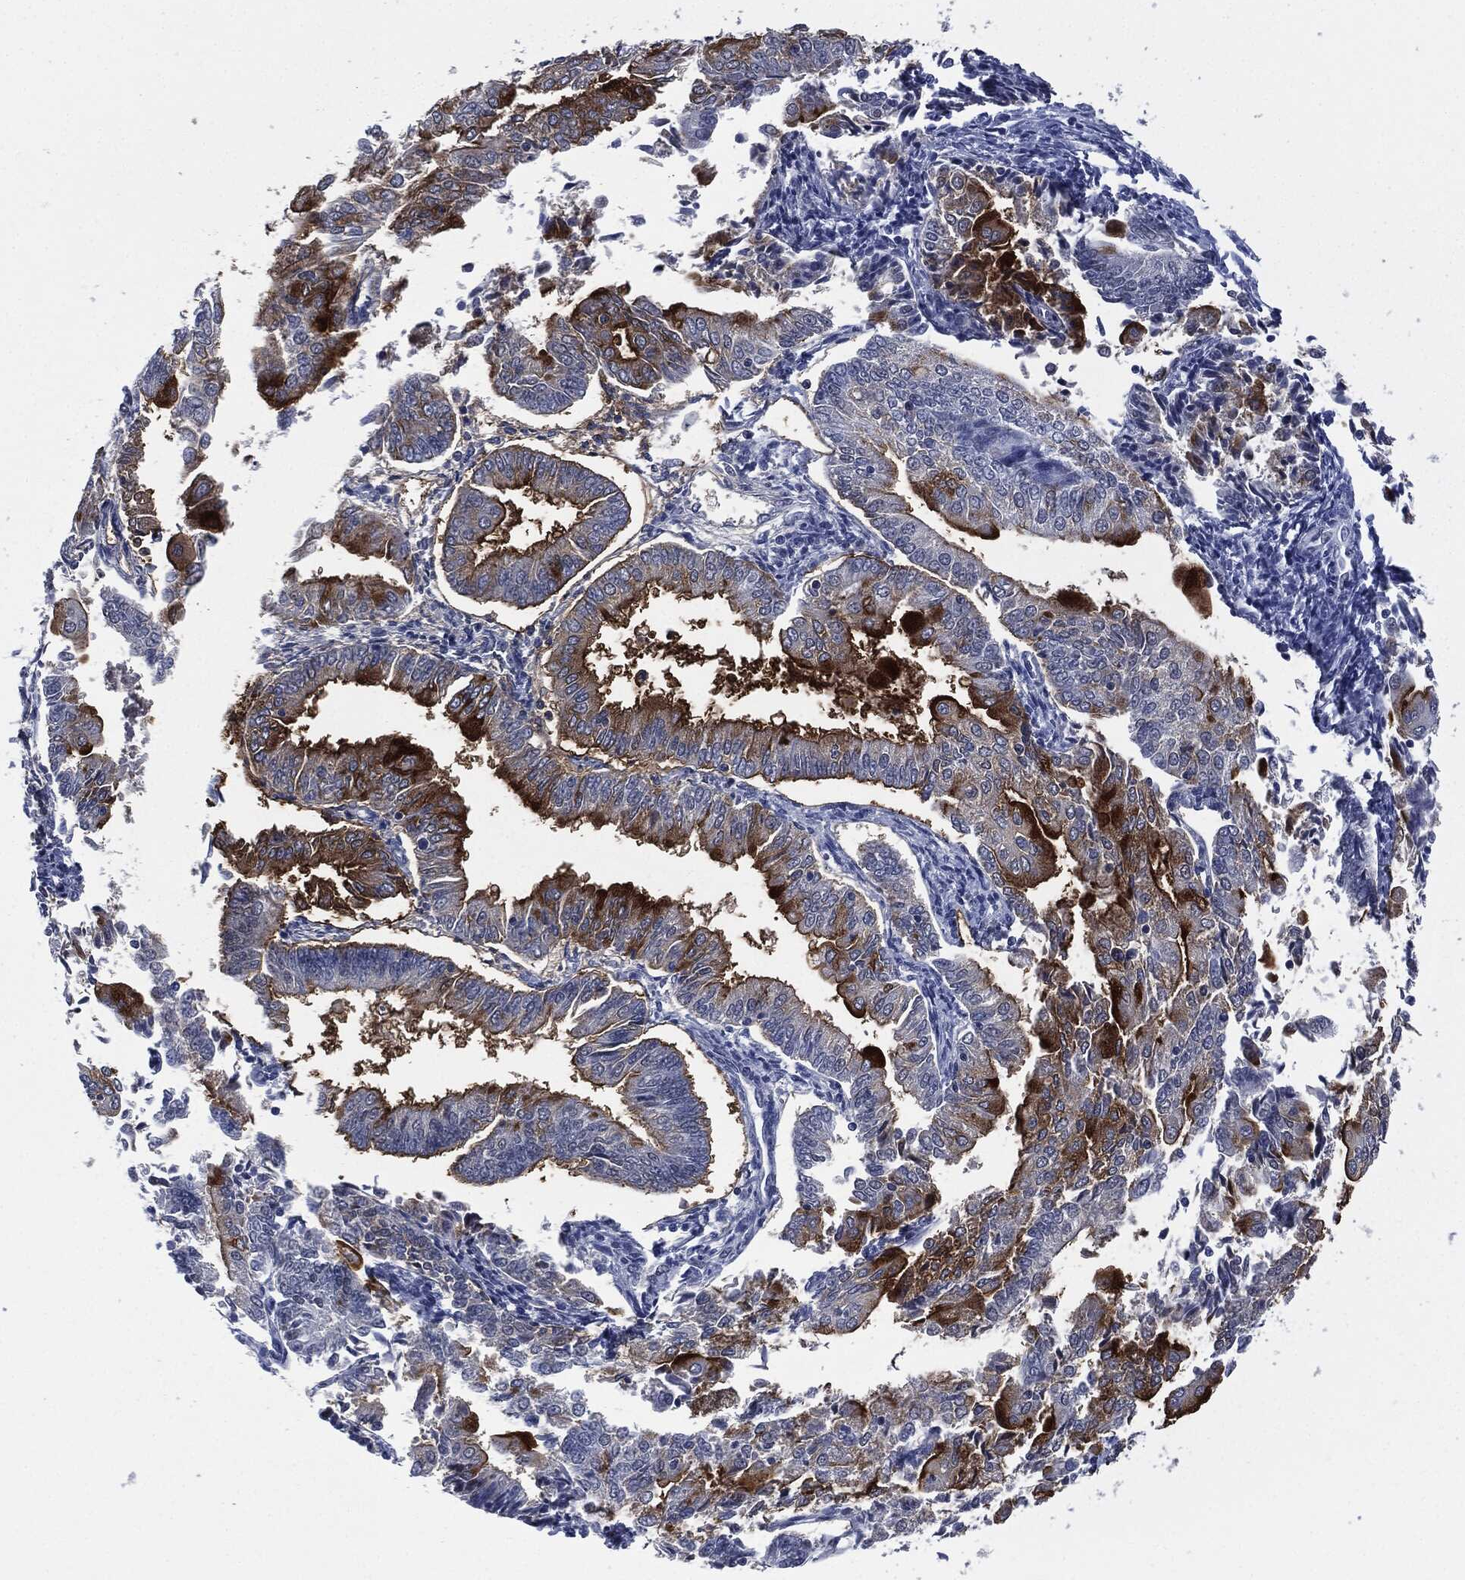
{"staining": {"intensity": "strong", "quantity": "25%-75%", "location": "cytoplasmic/membranous"}, "tissue": "endometrial cancer", "cell_type": "Tumor cells", "image_type": "cancer", "snomed": [{"axis": "morphology", "description": "Adenocarcinoma, NOS"}, {"axis": "topography", "description": "Endometrium"}], "caption": "Protein staining reveals strong cytoplasmic/membranous staining in about 25%-75% of tumor cells in endometrial adenocarcinoma. (DAB IHC with brightfield microscopy, high magnification).", "gene": "MUC16", "patient": {"sex": "female", "age": 56}}